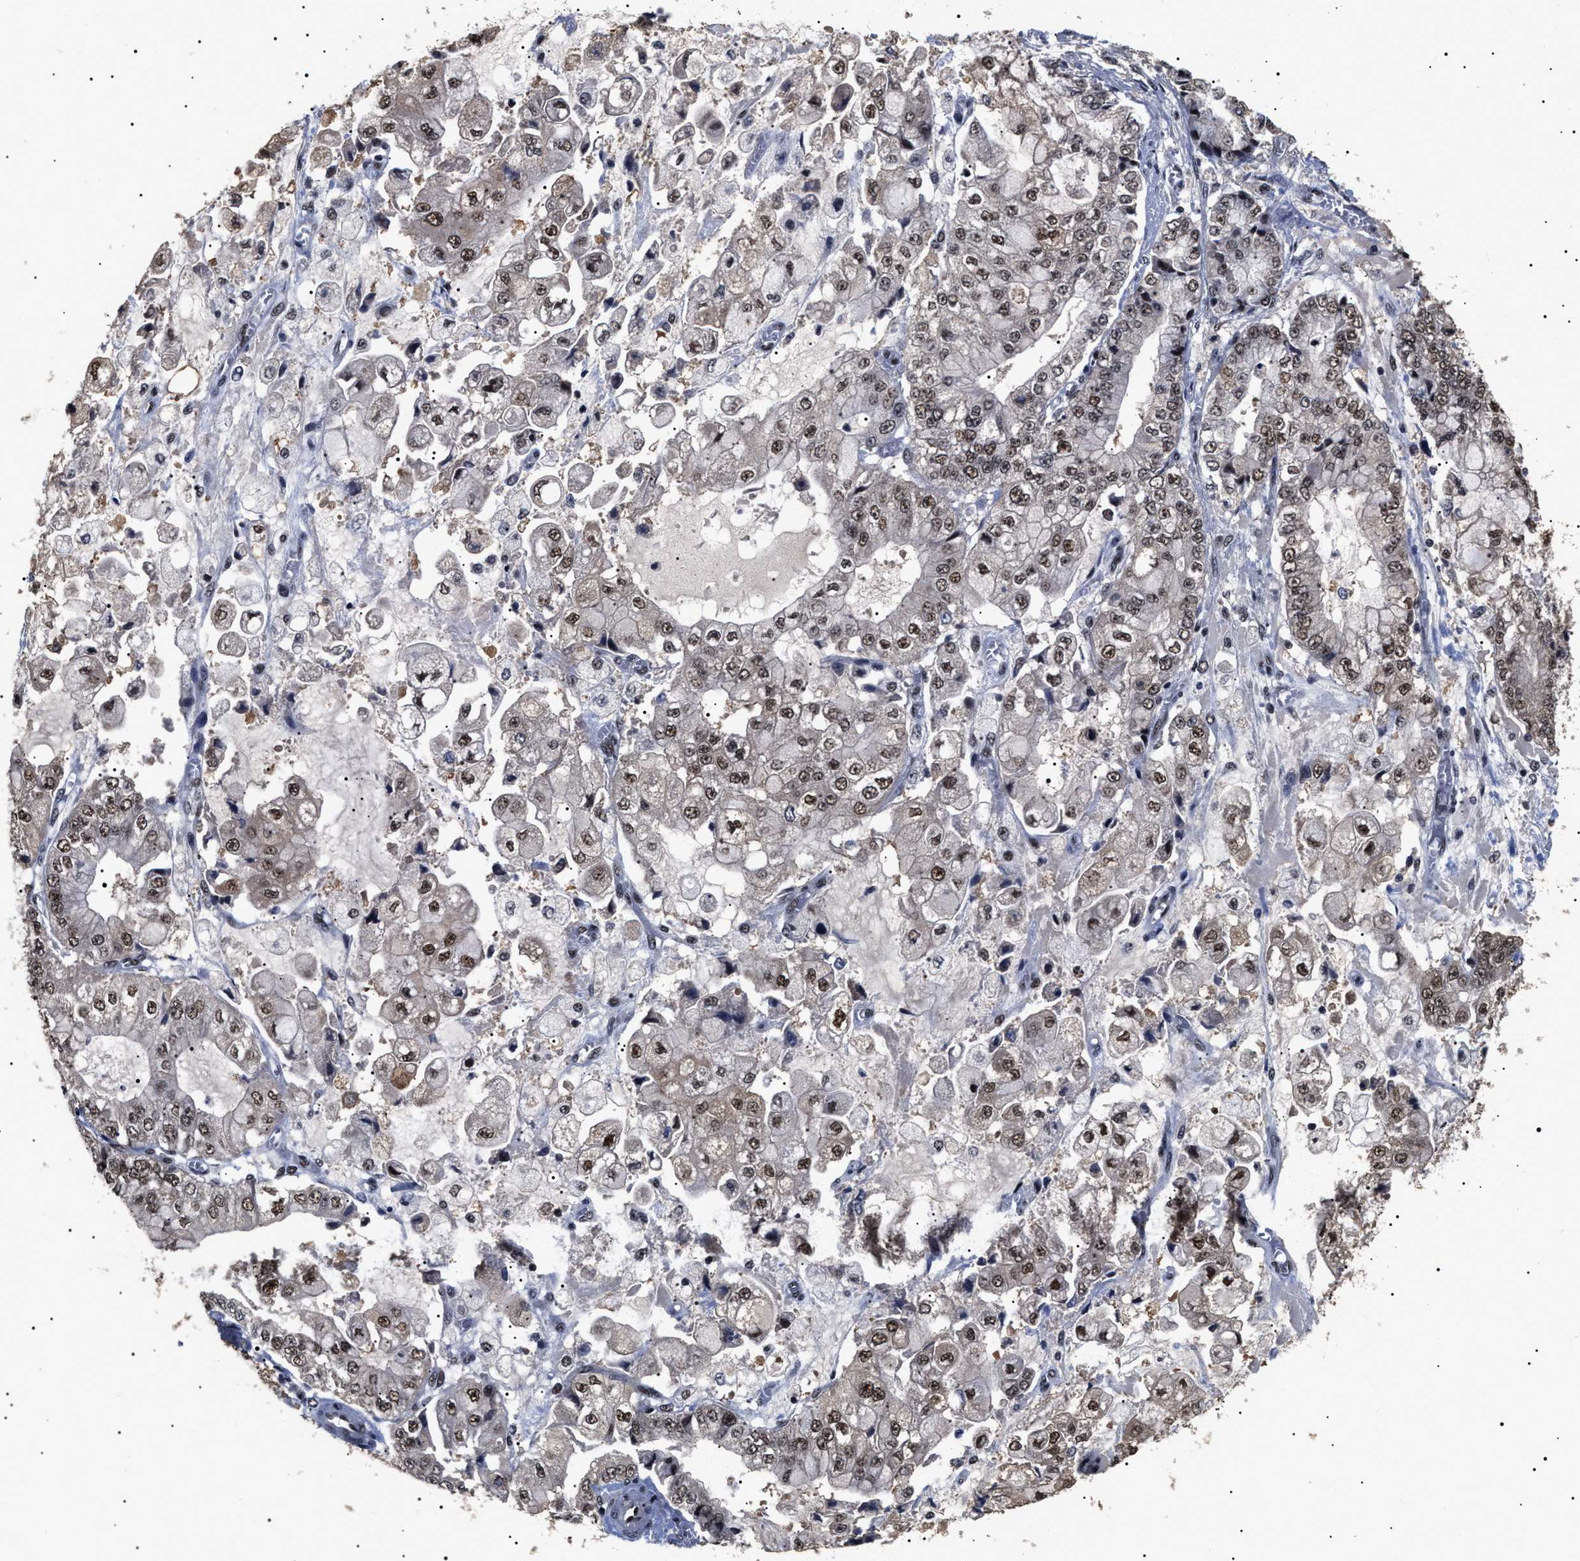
{"staining": {"intensity": "moderate", "quantity": ">75%", "location": "nuclear"}, "tissue": "stomach cancer", "cell_type": "Tumor cells", "image_type": "cancer", "snomed": [{"axis": "morphology", "description": "Adenocarcinoma, NOS"}, {"axis": "topography", "description": "Stomach"}], "caption": "The histopathology image demonstrates staining of stomach cancer (adenocarcinoma), revealing moderate nuclear protein positivity (brown color) within tumor cells.", "gene": "CAAP1", "patient": {"sex": "male", "age": 76}}